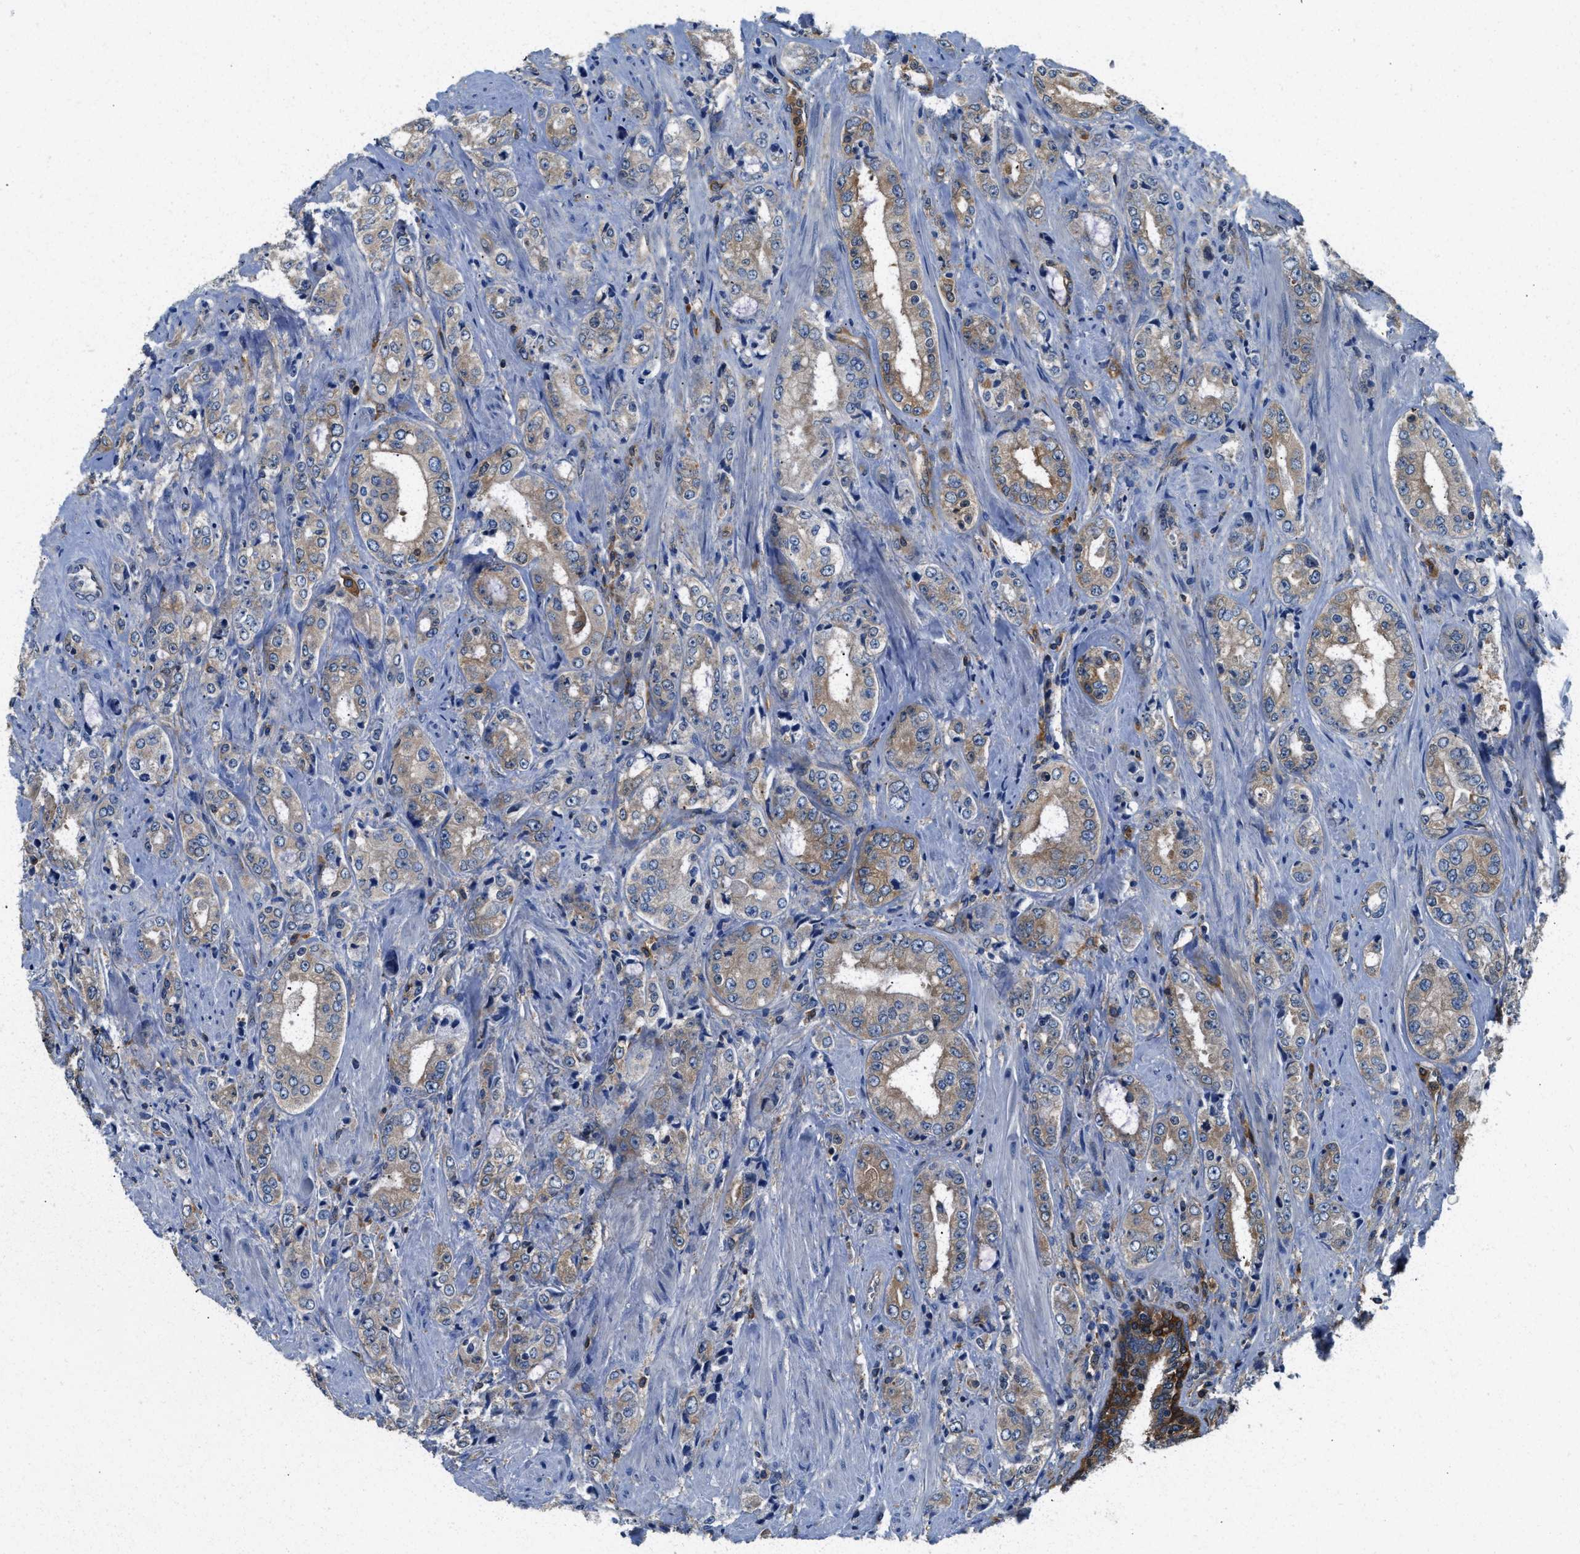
{"staining": {"intensity": "moderate", "quantity": "25%-75%", "location": "cytoplasmic/membranous"}, "tissue": "prostate cancer", "cell_type": "Tumor cells", "image_type": "cancer", "snomed": [{"axis": "morphology", "description": "Adenocarcinoma, High grade"}, {"axis": "topography", "description": "Prostate"}], "caption": "Immunohistochemical staining of prostate cancer shows medium levels of moderate cytoplasmic/membranous protein expression in about 25%-75% of tumor cells.", "gene": "PKM", "patient": {"sex": "male", "age": 61}}